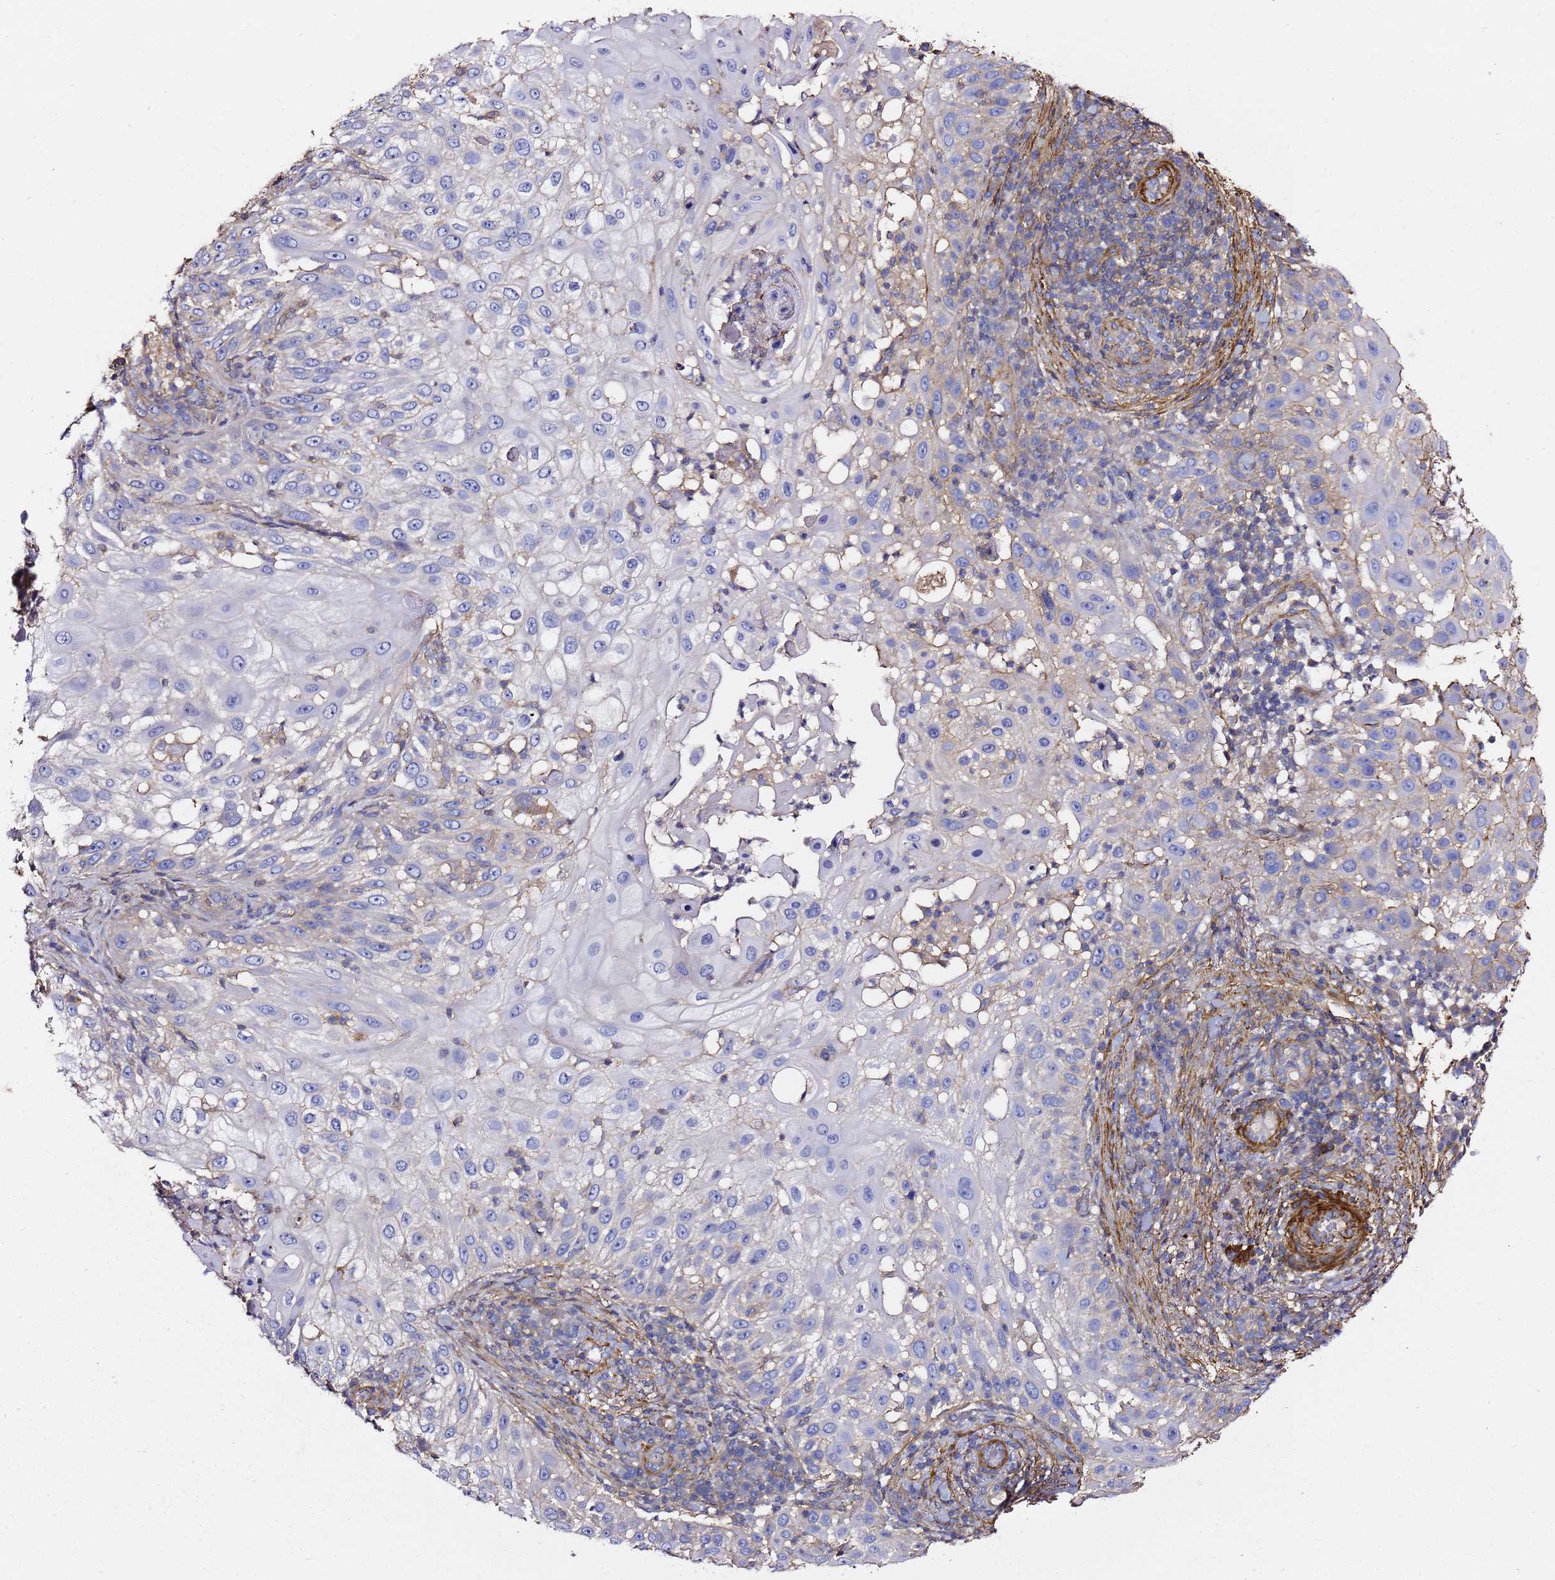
{"staining": {"intensity": "negative", "quantity": "none", "location": "none"}, "tissue": "skin cancer", "cell_type": "Tumor cells", "image_type": "cancer", "snomed": [{"axis": "morphology", "description": "Squamous cell carcinoma, NOS"}, {"axis": "topography", "description": "Skin"}], "caption": "Tumor cells are negative for protein expression in human skin squamous cell carcinoma.", "gene": "ZFP36L2", "patient": {"sex": "female", "age": 44}}